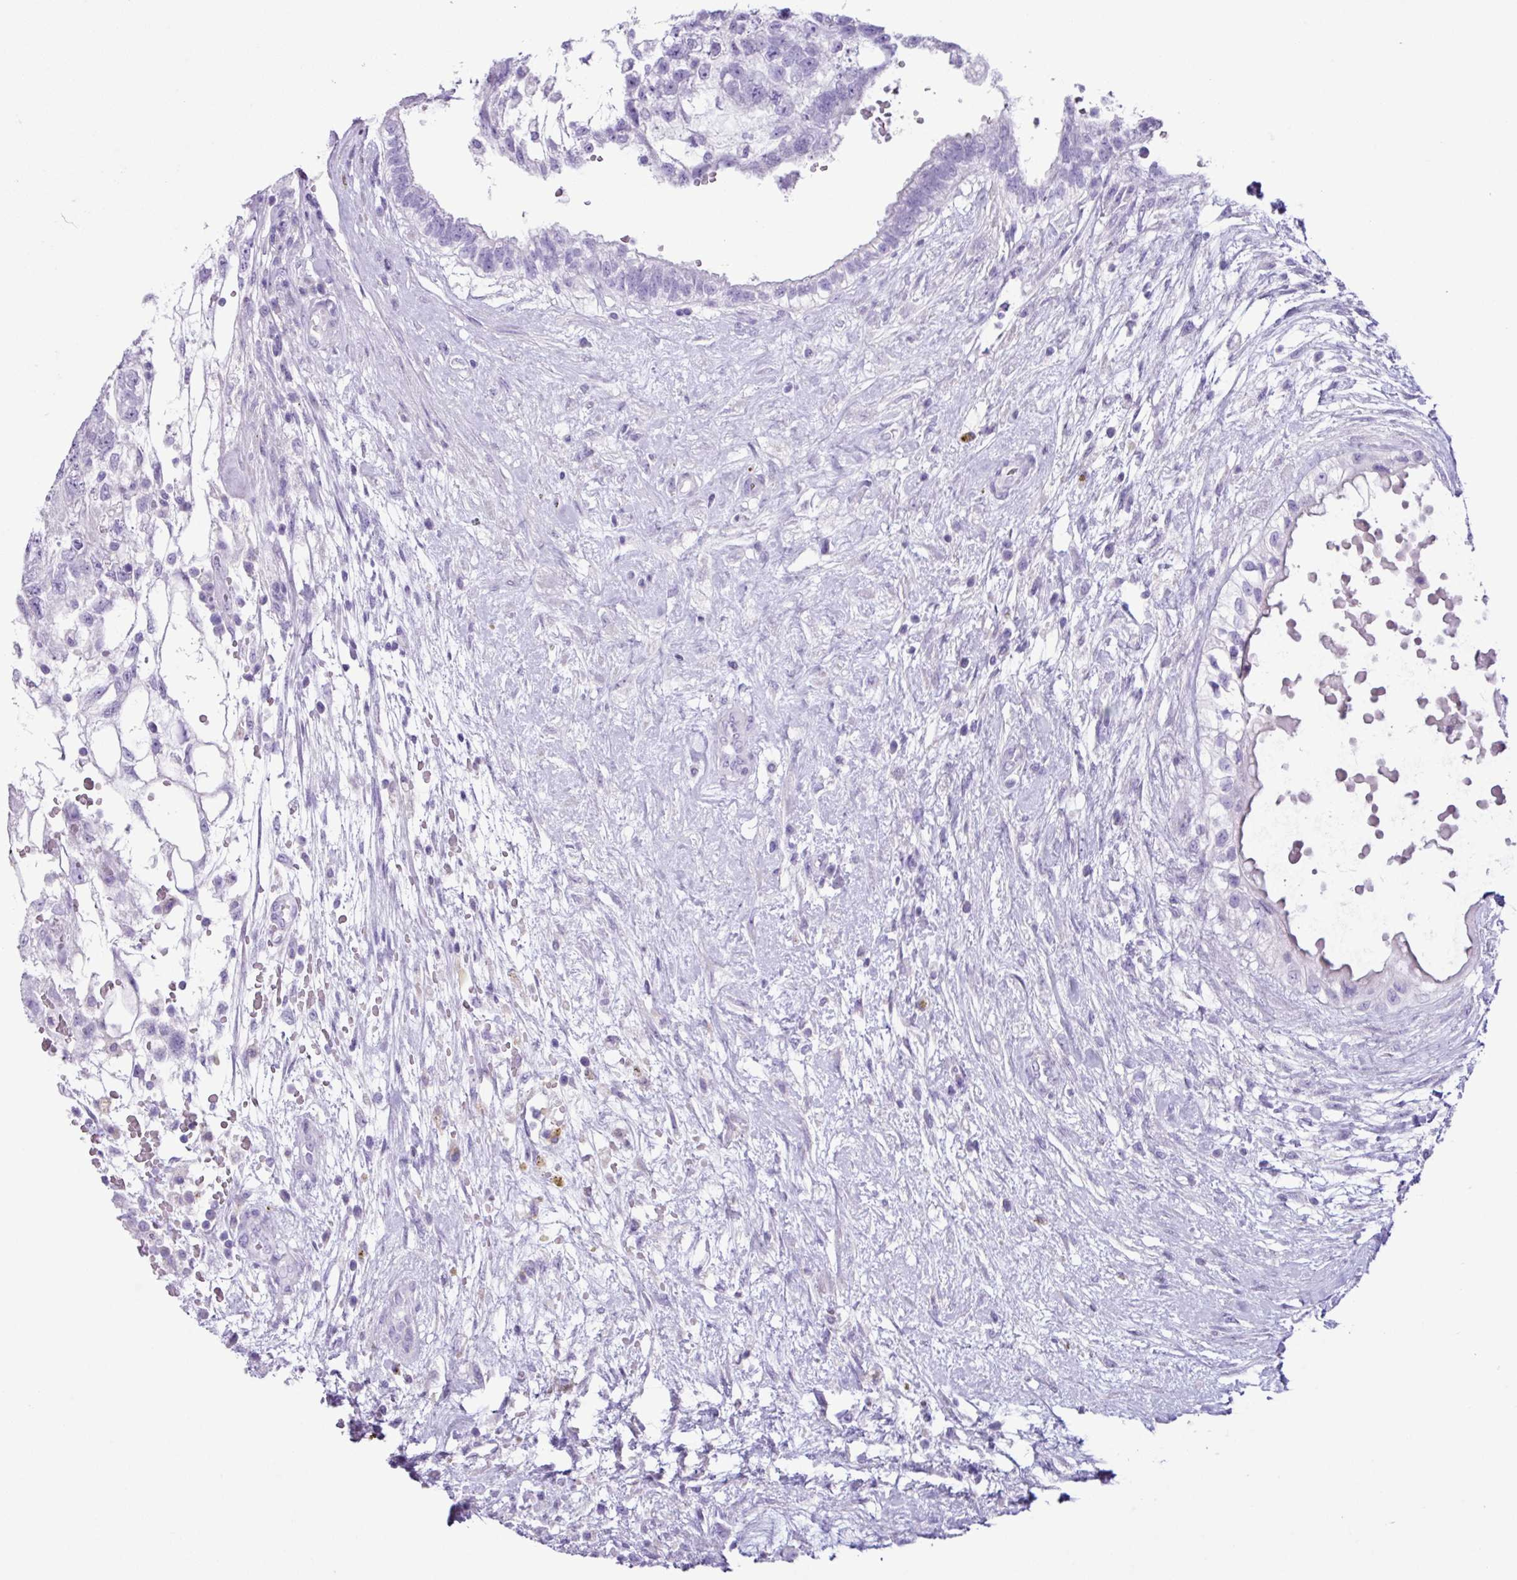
{"staining": {"intensity": "negative", "quantity": "none", "location": "none"}, "tissue": "testis cancer", "cell_type": "Tumor cells", "image_type": "cancer", "snomed": [{"axis": "morphology", "description": "Normal tissue, NOS"}, {"axis": "morphology", "description": "Carcinoma, Embryonal, NOS"}, {"axis": "topography", "description": "Testis"}], "caption": "IHC micrograph of neoplastic tissue: human testis embryonal carcinoma stained with DAB (3,3'-diaminobenzidine) demonstrates no significant protein expression in tumor cells.", "gene": "AGO3", "patient": {"sex": "male", "age": 32}}